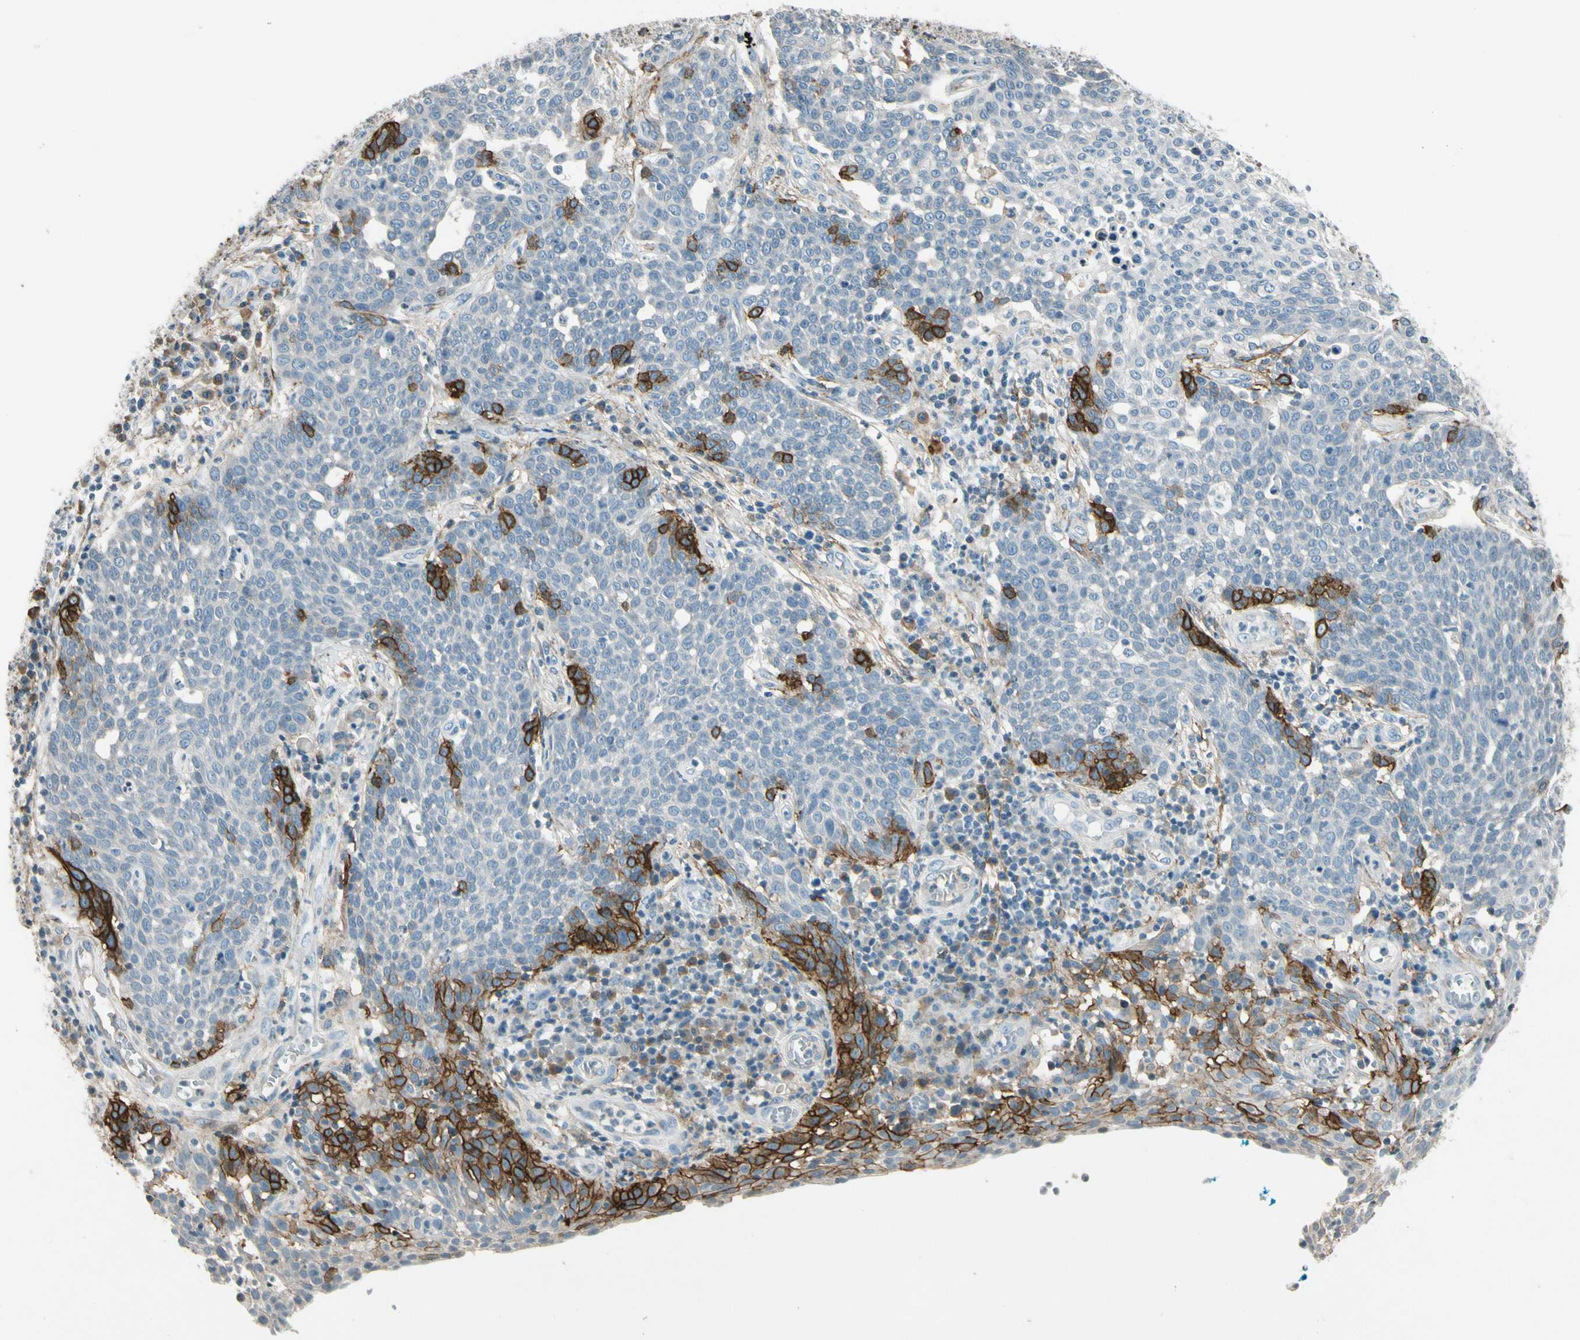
{"staining": {"intensity": "negative", "quantity": "none", "location": "none"}, "tissue": "cervical cancer", "cell_type": "Tumor cells", "image_type": "cancer", "snomed": [{"axis": "morphology", "description": "Squamous cell carcinoma, NOS"}, {"axis": "topography", "description": "Cervix"}], "caption": "This is a image of immunohistochemistry (IHC) staining of cervical squamous cell carcinoma, which shows no staining in tumor cells.", "gene": "PDPN", "patient": {"sex": "female", "age": 34}}